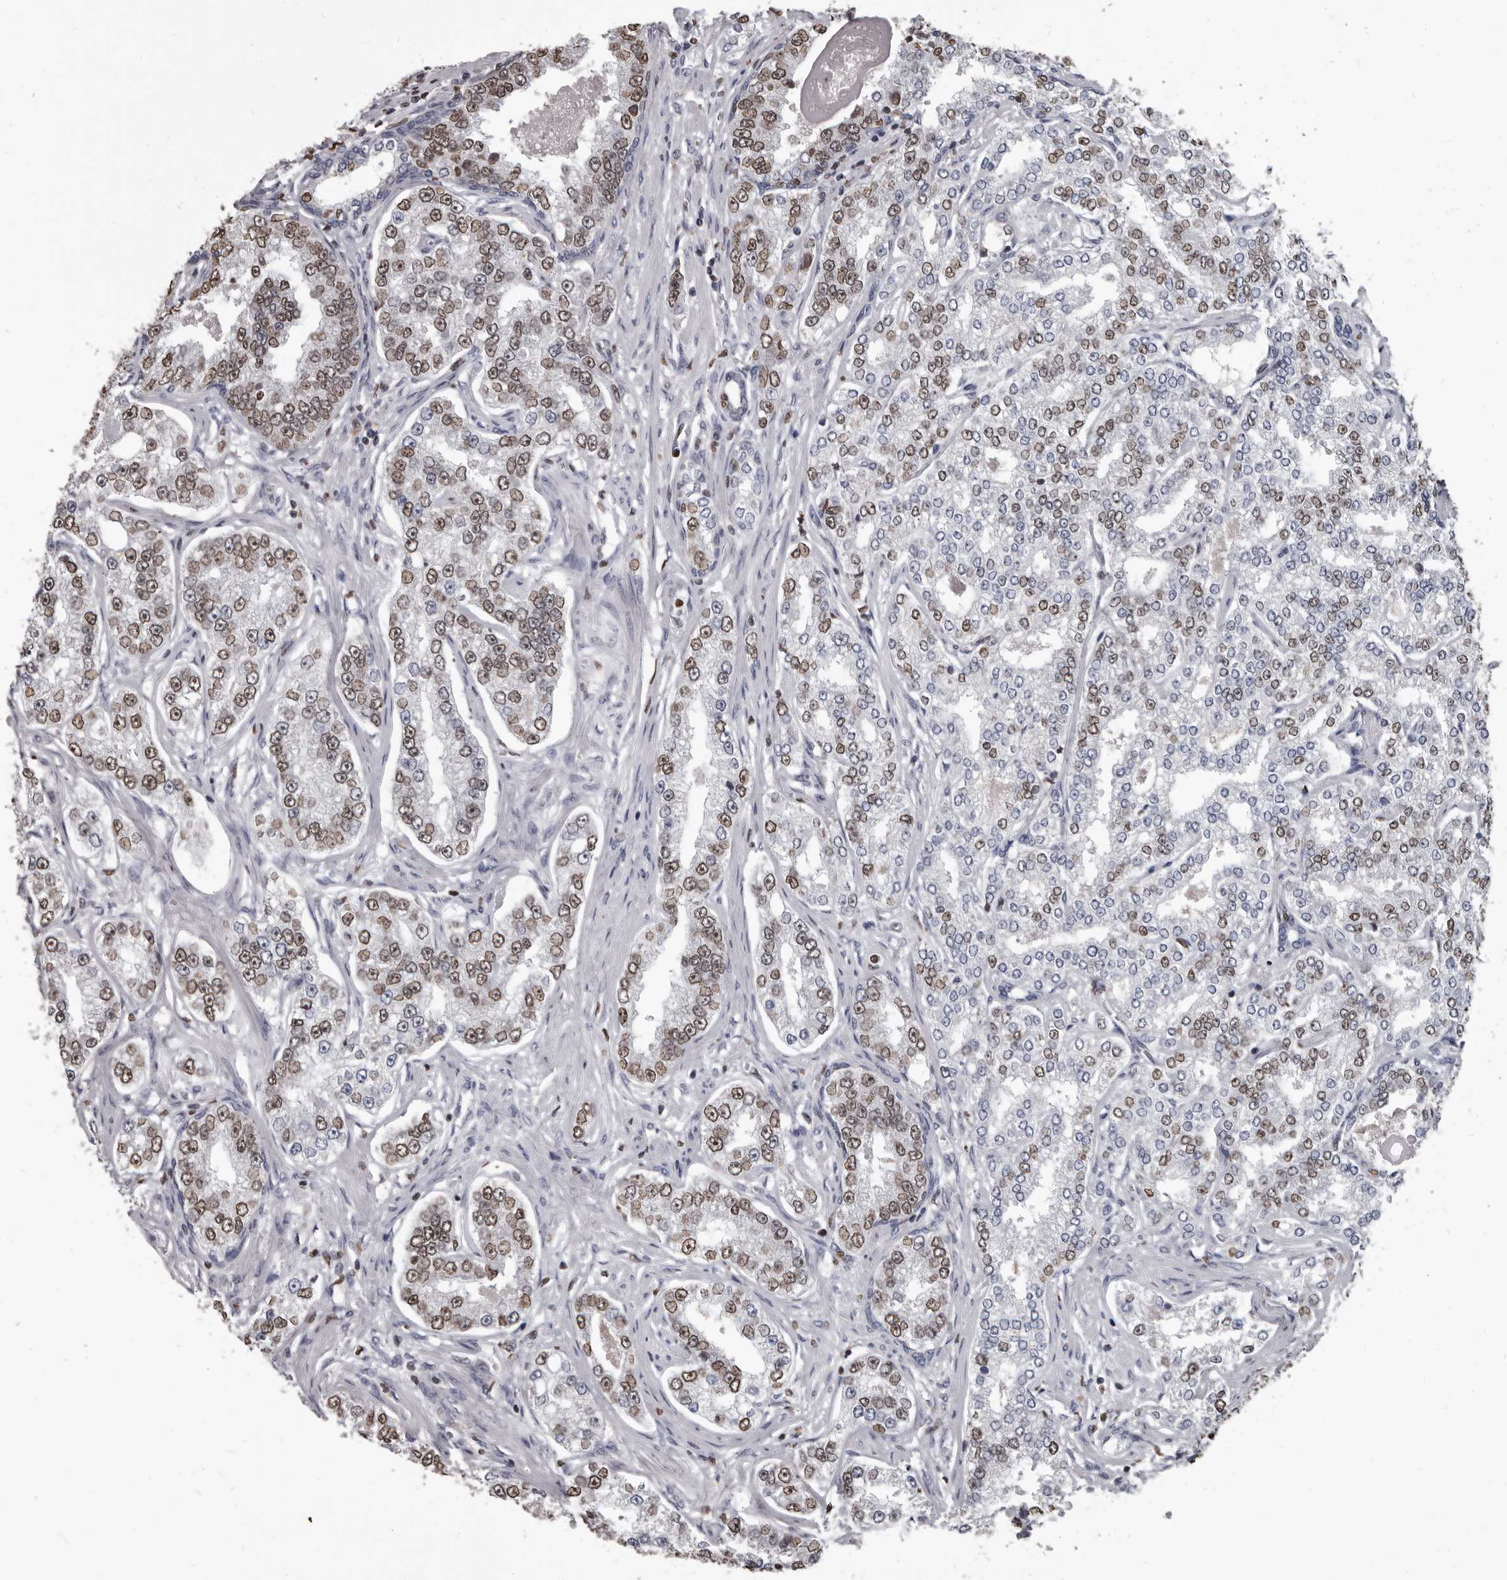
{"staining": {"intensity": "moderate", "quantity": ">75%", "location": "nuclear"}, "tissue": "prostate cancer", "cell_type": "Tumor cells", "image_type": "cancer", "snomed": [{"axis": "morphology", "description": "Normal tissue, NOS"}, {"axis": "morphology", "description": "Adenocarcinoma, High grade"}, {"axis": "topography", "description": "Prostate"}], "caption": "A brown stain shows moderate nuclear expression of a protein in human high-grade adenocarcinoma (prostate) tumor cells.", "gene": "AHR", "patient": {"sex": "male", "age": 83}}